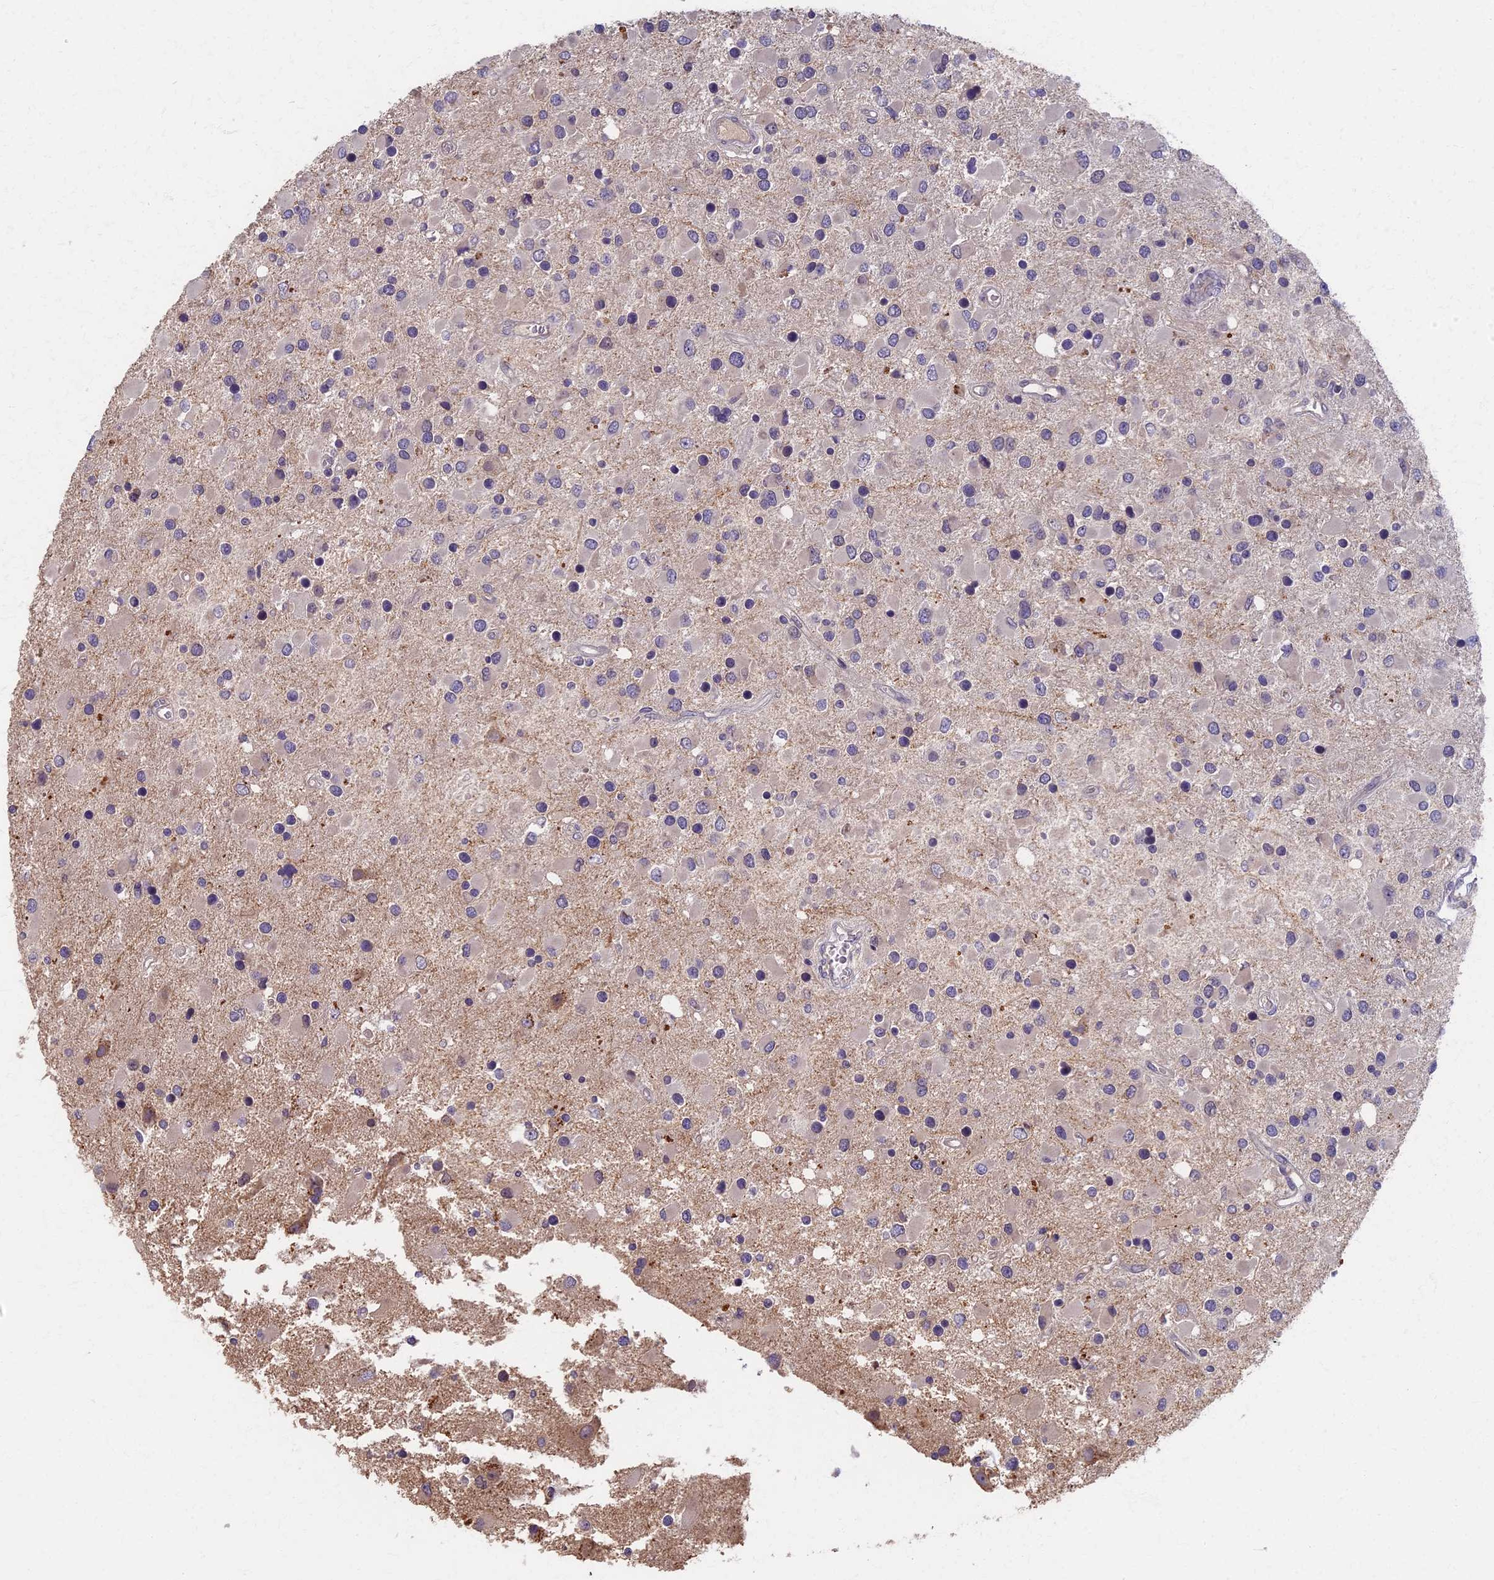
{"staining": {"intensity": "negative", "quantity": "none", "location": "none"}, "tissue": "glioma", "cell_type": "Tumor cells", "image_type": "cancer", "snomed": [{"axis": "morphology", "description": "Glioma, malignant, High grade"}, {"axis": "topography", "description": "Brain"}], "caption": "DAB immunohistochemical staining of human malignant glioma (high-grade) reveals no significant positivity in tumor cells.", "gene": "AP4E1", "patient": {"sex": "male", "age": 53}}